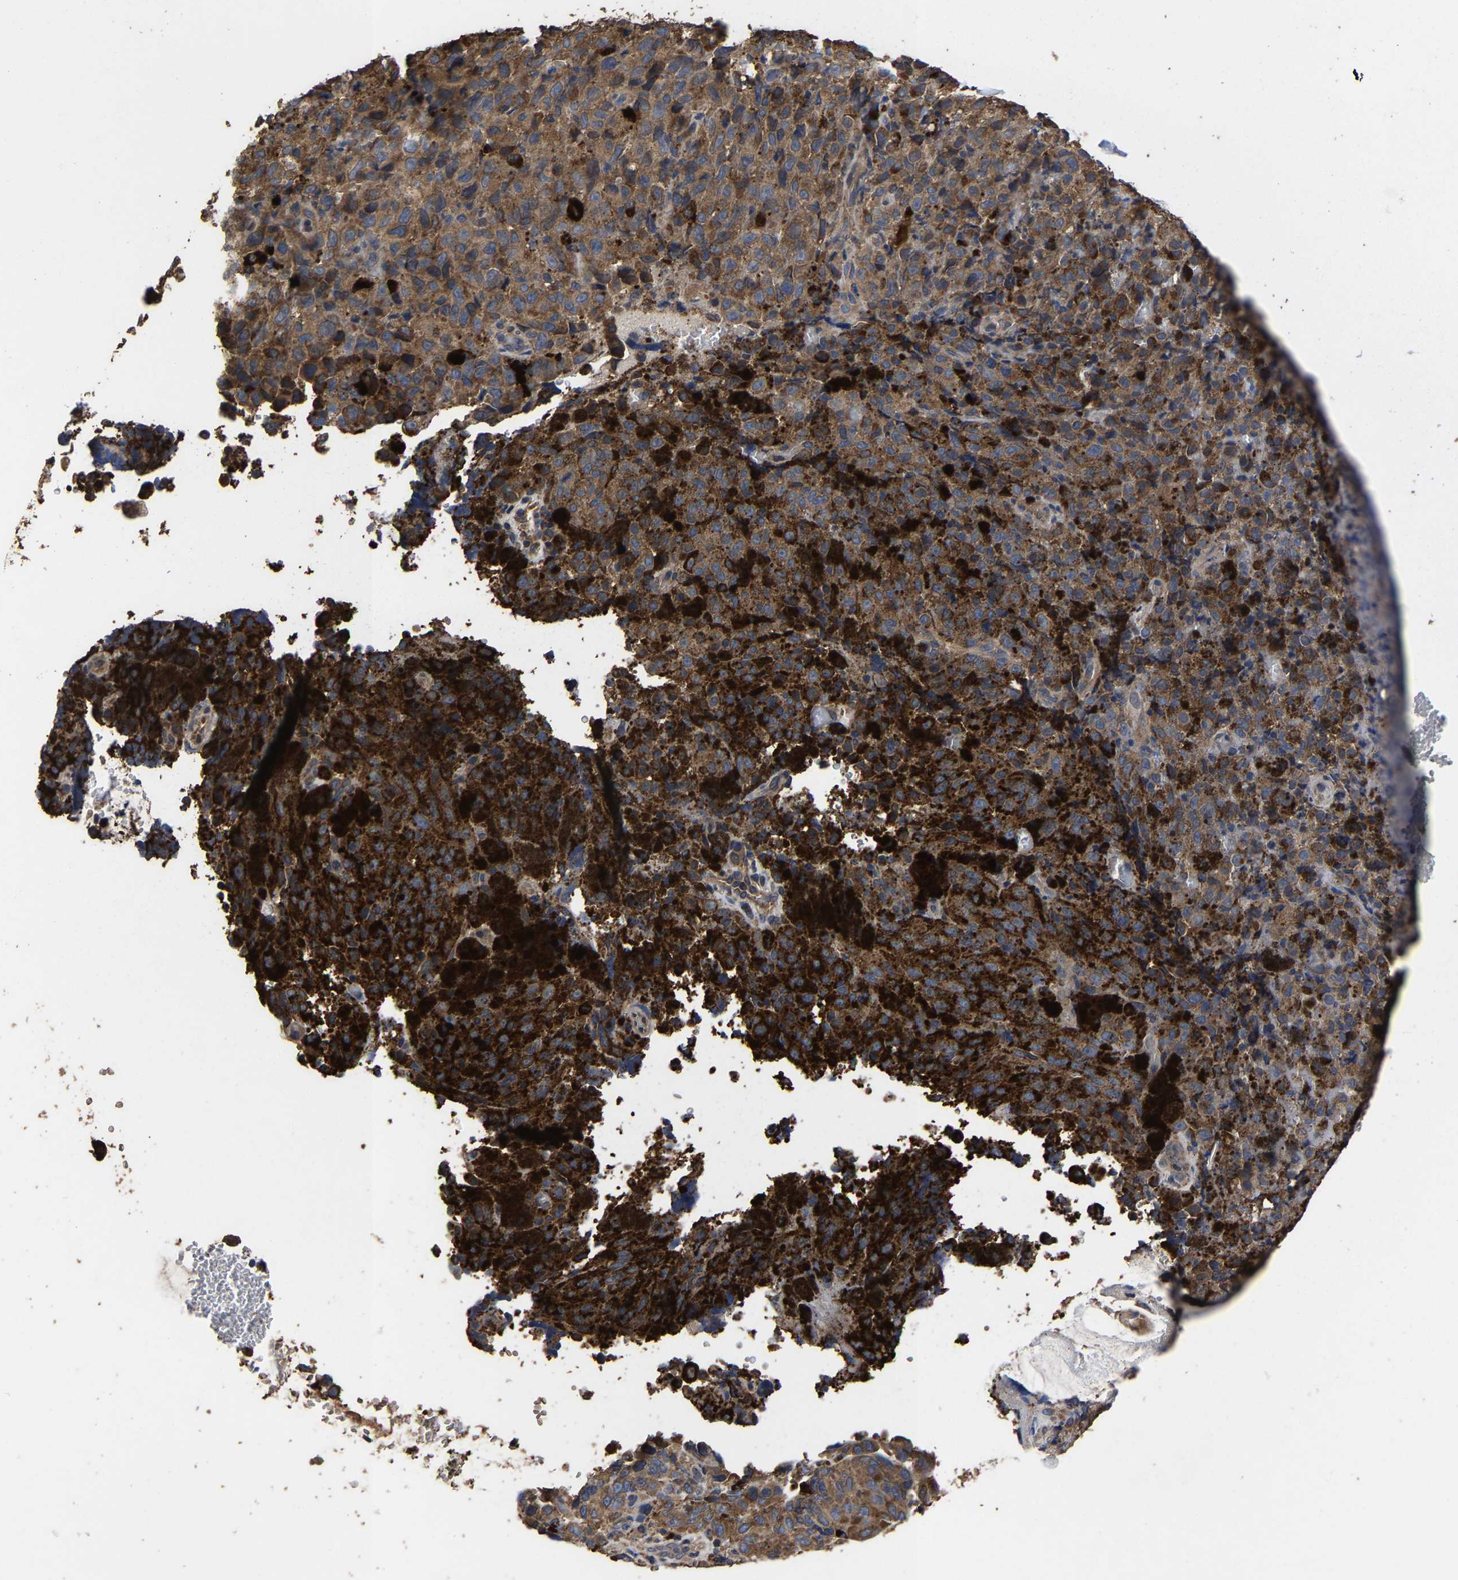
{"staining": {"intensity": "moderate", "quantity": ">75%", "location": "cytoplasmic/membranous"}, "tissue": "melanoma", "cell_type": "Tumor cells", "image_type": "cancer", "snomed": [{"axis": "morphology", "description": "Malignant melanoma, NOS"}, {"axis": "topography", "description": "Rectum"}], "caption": "Protein expression analysis of human melanoma reveals moderate cytoplasmic/membranous staining in approximately >75% of tumor cells. Immunohistochemistry stains the protein in brown and the nuclei are stained blue.", "gene": "ITCH", "patient": {"sex": "female", "age": 81}}